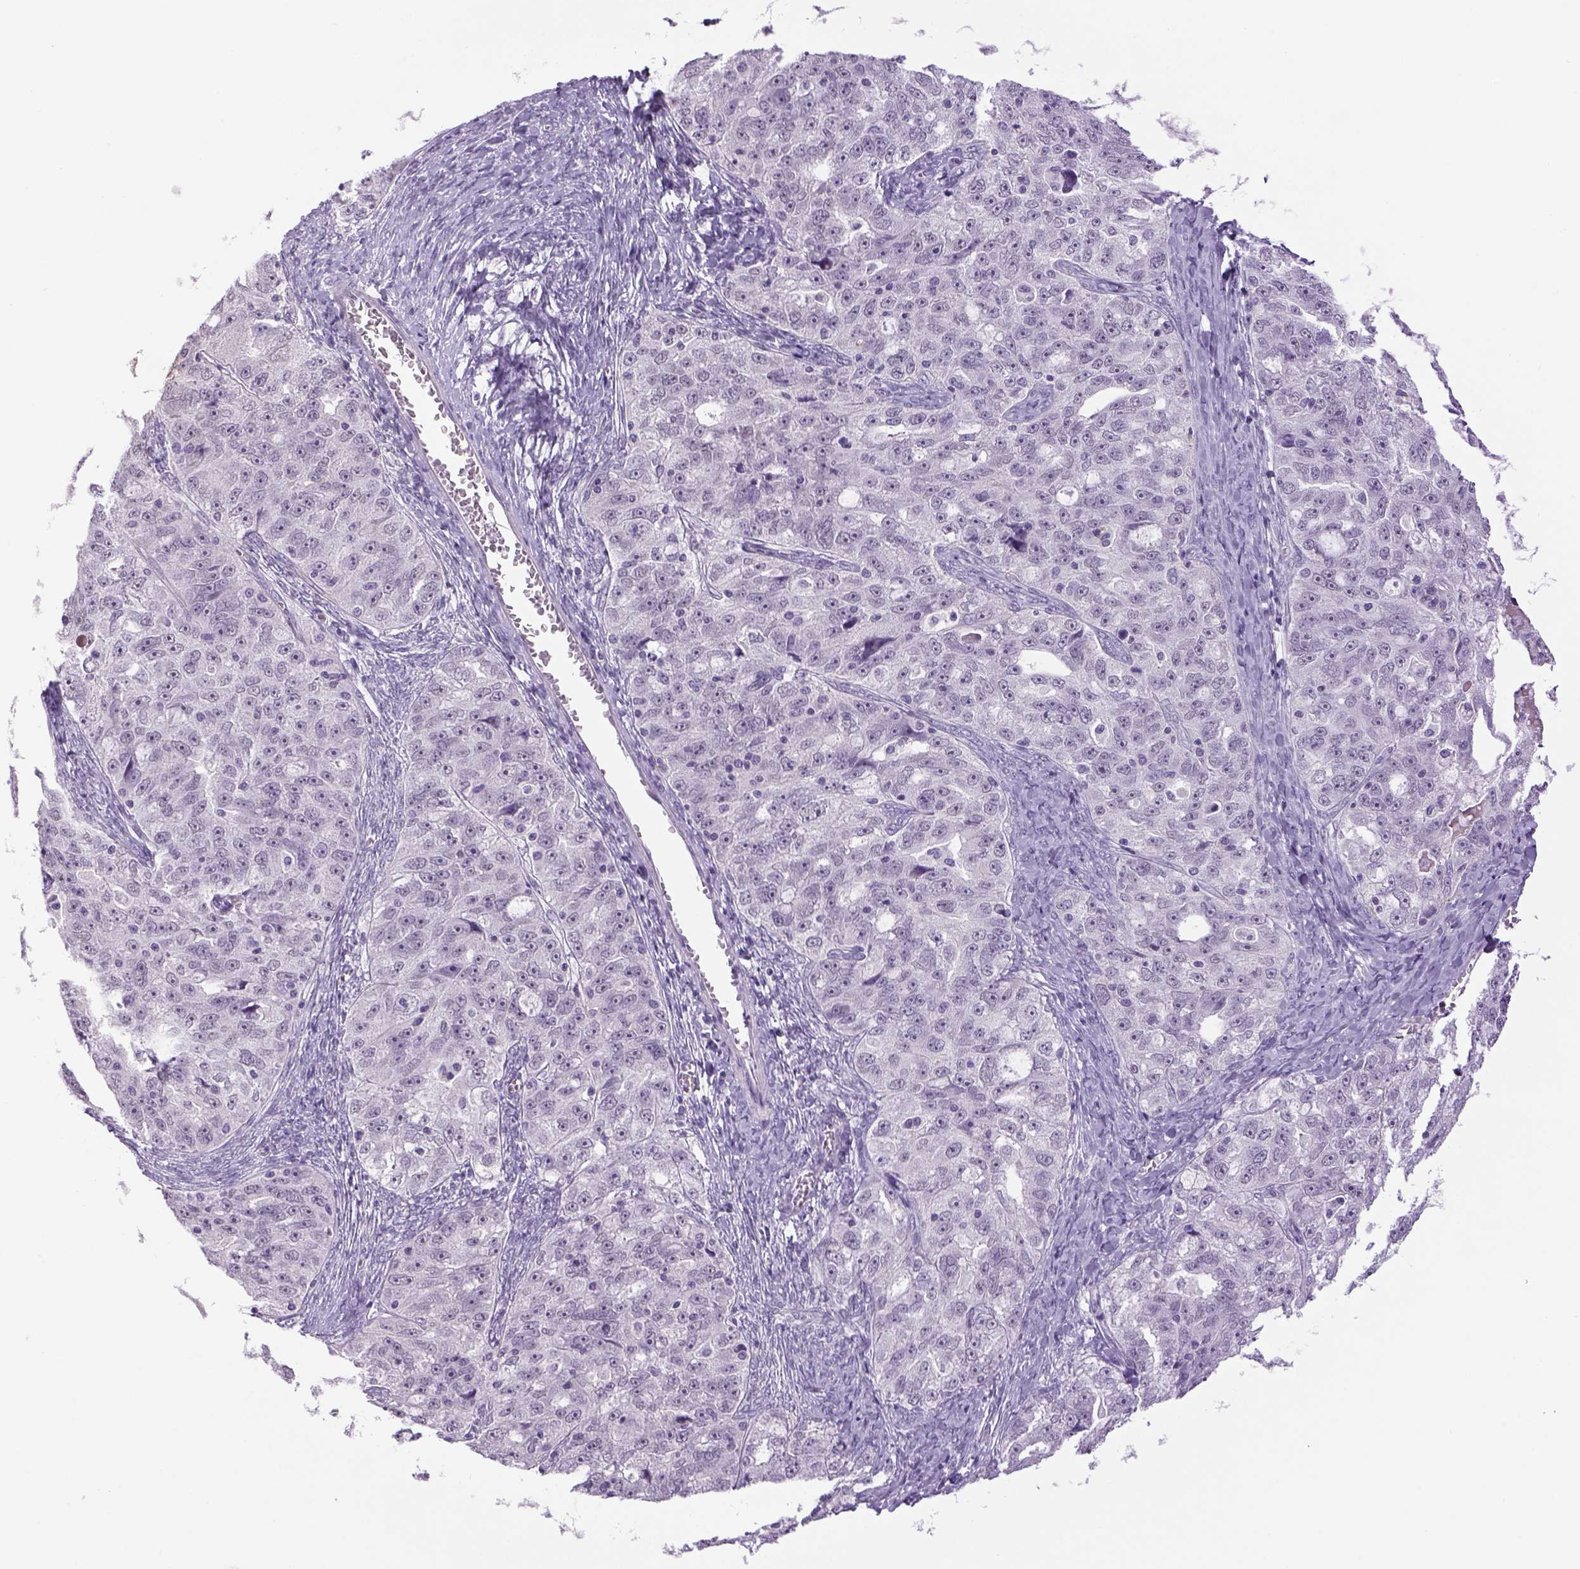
{"staining": {"intensity": "negative", "quantity": "none", "location": "none"}, "tissue": "ovarian cancer", "cell_type": "Tumor cells", "image_type": "cancer", "snomed": [{"axis": "morphology", "description": "Cystadenocarcinoma, serous, NOS"}, {"axis": "topography", "description": "Ovary"}], "caption": "The IHC histopathology image has no significant staining in tumor cells of ovarian cancer (serous cystadenocarcinoma) tissue.", "gene": "DBH", "patient": {"sex": "female", "age": 51}}